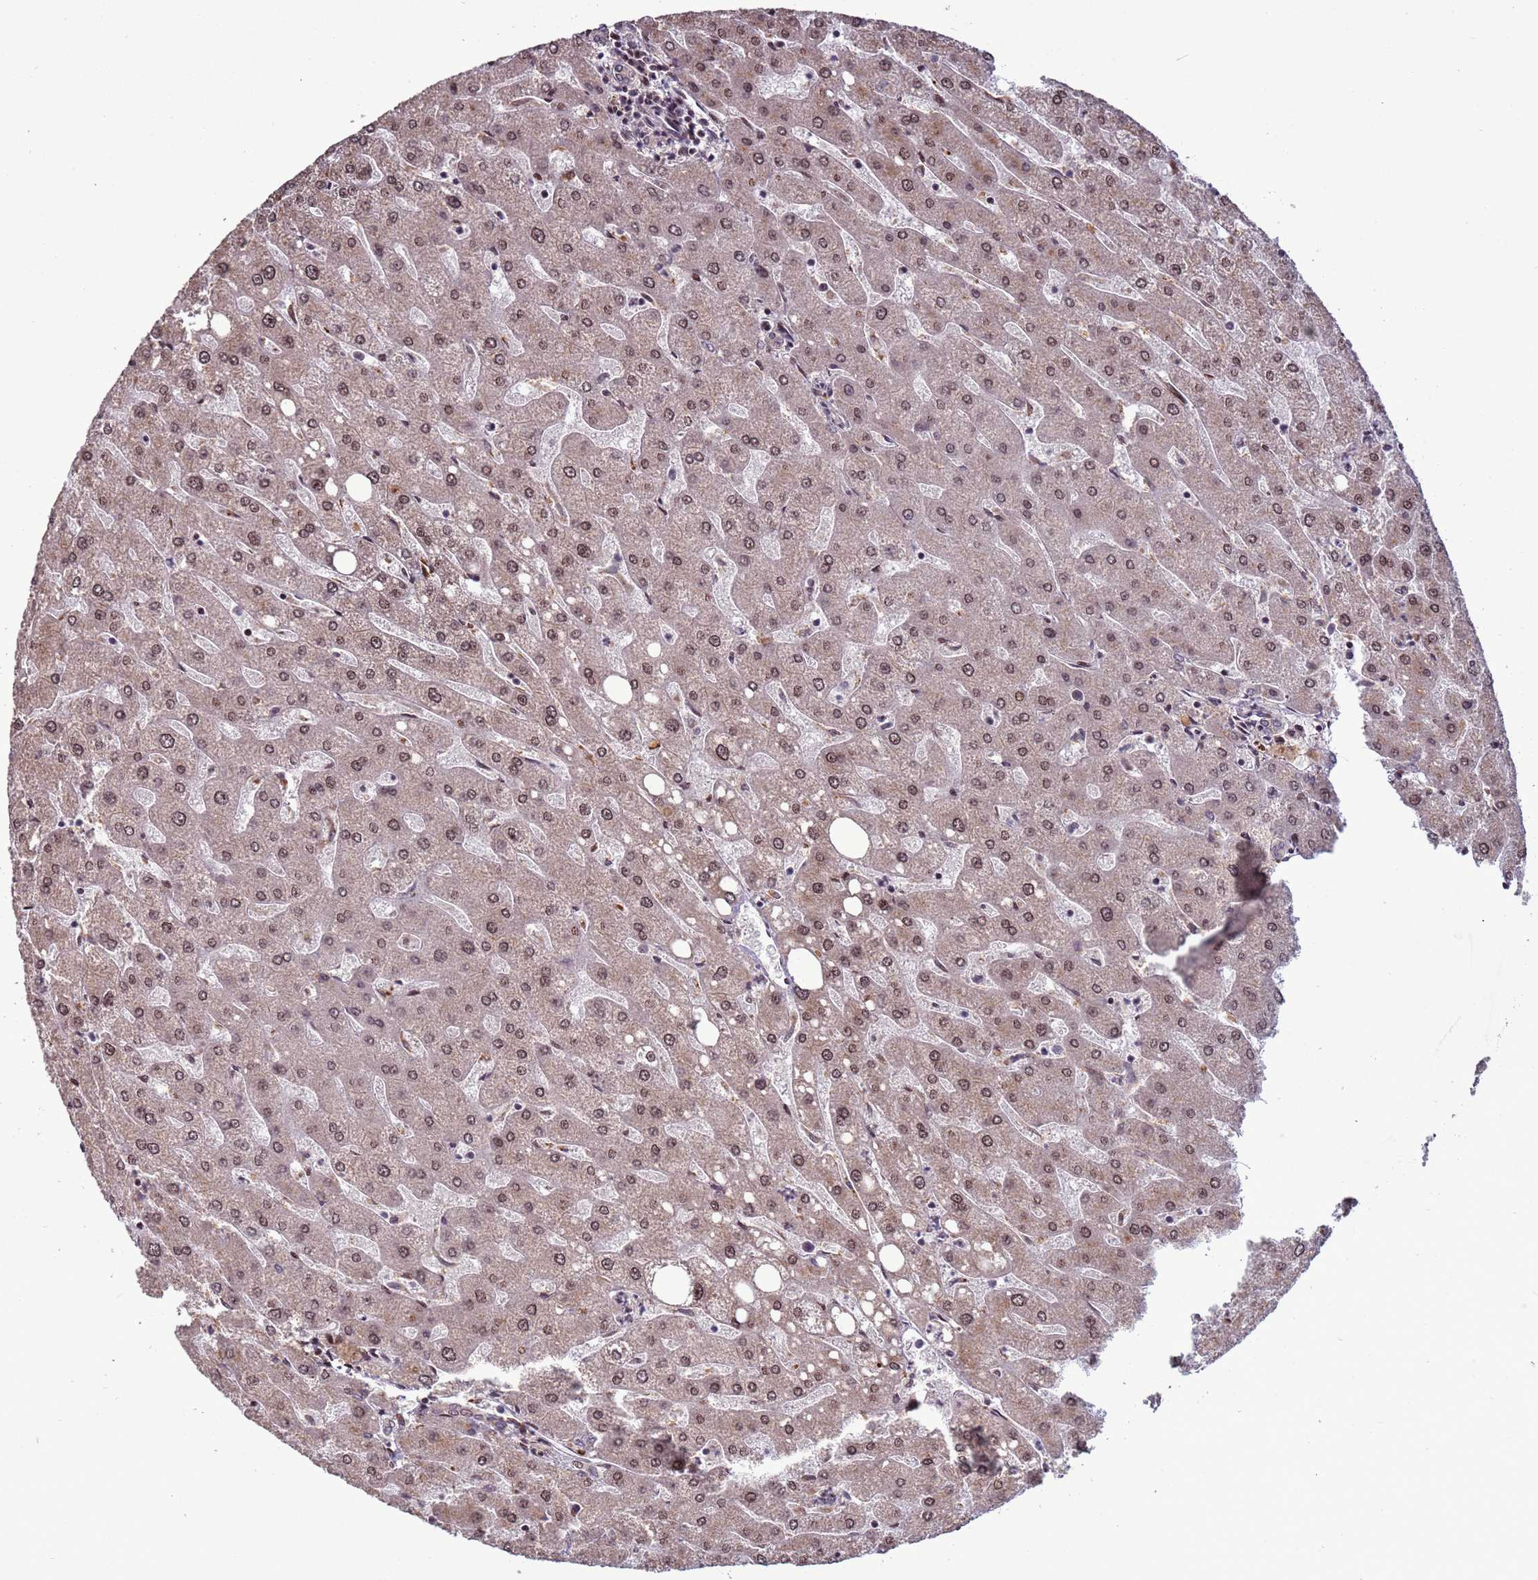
{"staining": {"intensity": "weak", "quantity": ">75%", "location": "cytoplasmic/membranous"}, "tissue": "liver", "cell_type": "Cholangiocytes", "image_type": "normal", "snomed": [{"axis": "morphology", "description": "Normal tissue, NOS"}, {"axis": "topography", "description": "Liver"}], "caption": "Protein staining displays weak cytoplasmic/membranous expression in about >75% of cholangiocytes in benign liver. The protein is shown in brown color, while the nuclei are stained blue.", "gene": "HGH1", "patient": {"sex": "male", "age": 67}}